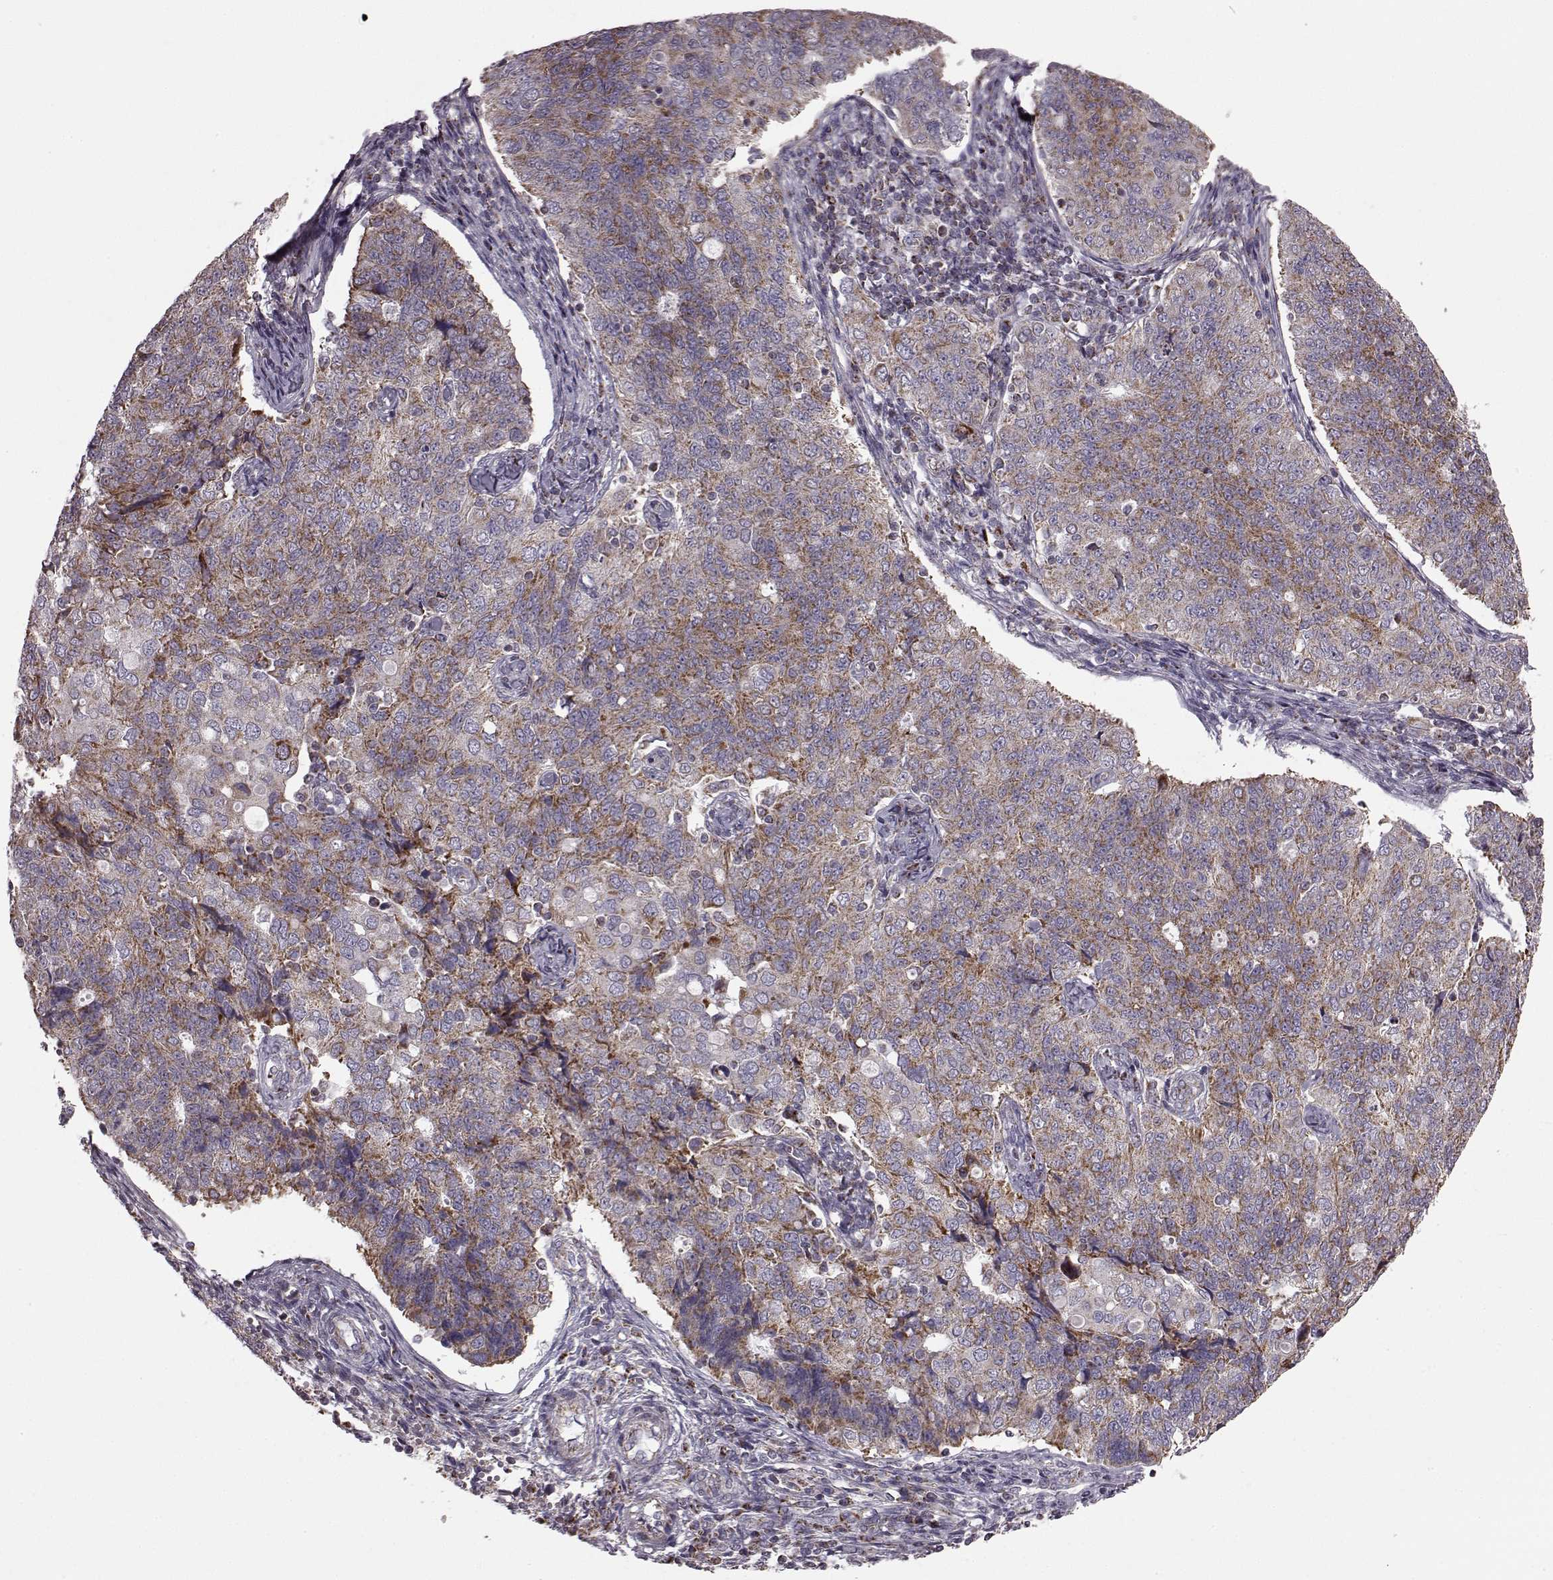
{"staining": {"intensity": "moderate", "quantity": ">75%", "location": "cytoplasmic/membranous"}, "tissue": "endometrial cancer", "cell_type": "Tumor cells", "image_type": "cancer", "snomed": [{"axis": "morphology", "description": "Adenocarcinoma, NOS"}, {"axis": "topography", "description": "Endometrium"}], "caption": "A micrograph showing moderate cytoplasmic/membranous staining in approximately >75% of tumor cells in endometrial cancer (adenocarcinoma), as visualized by brown immunohistochemical staining.", "gene": "FAM8A1", "patient": {"sex": "female", "age": 43}}